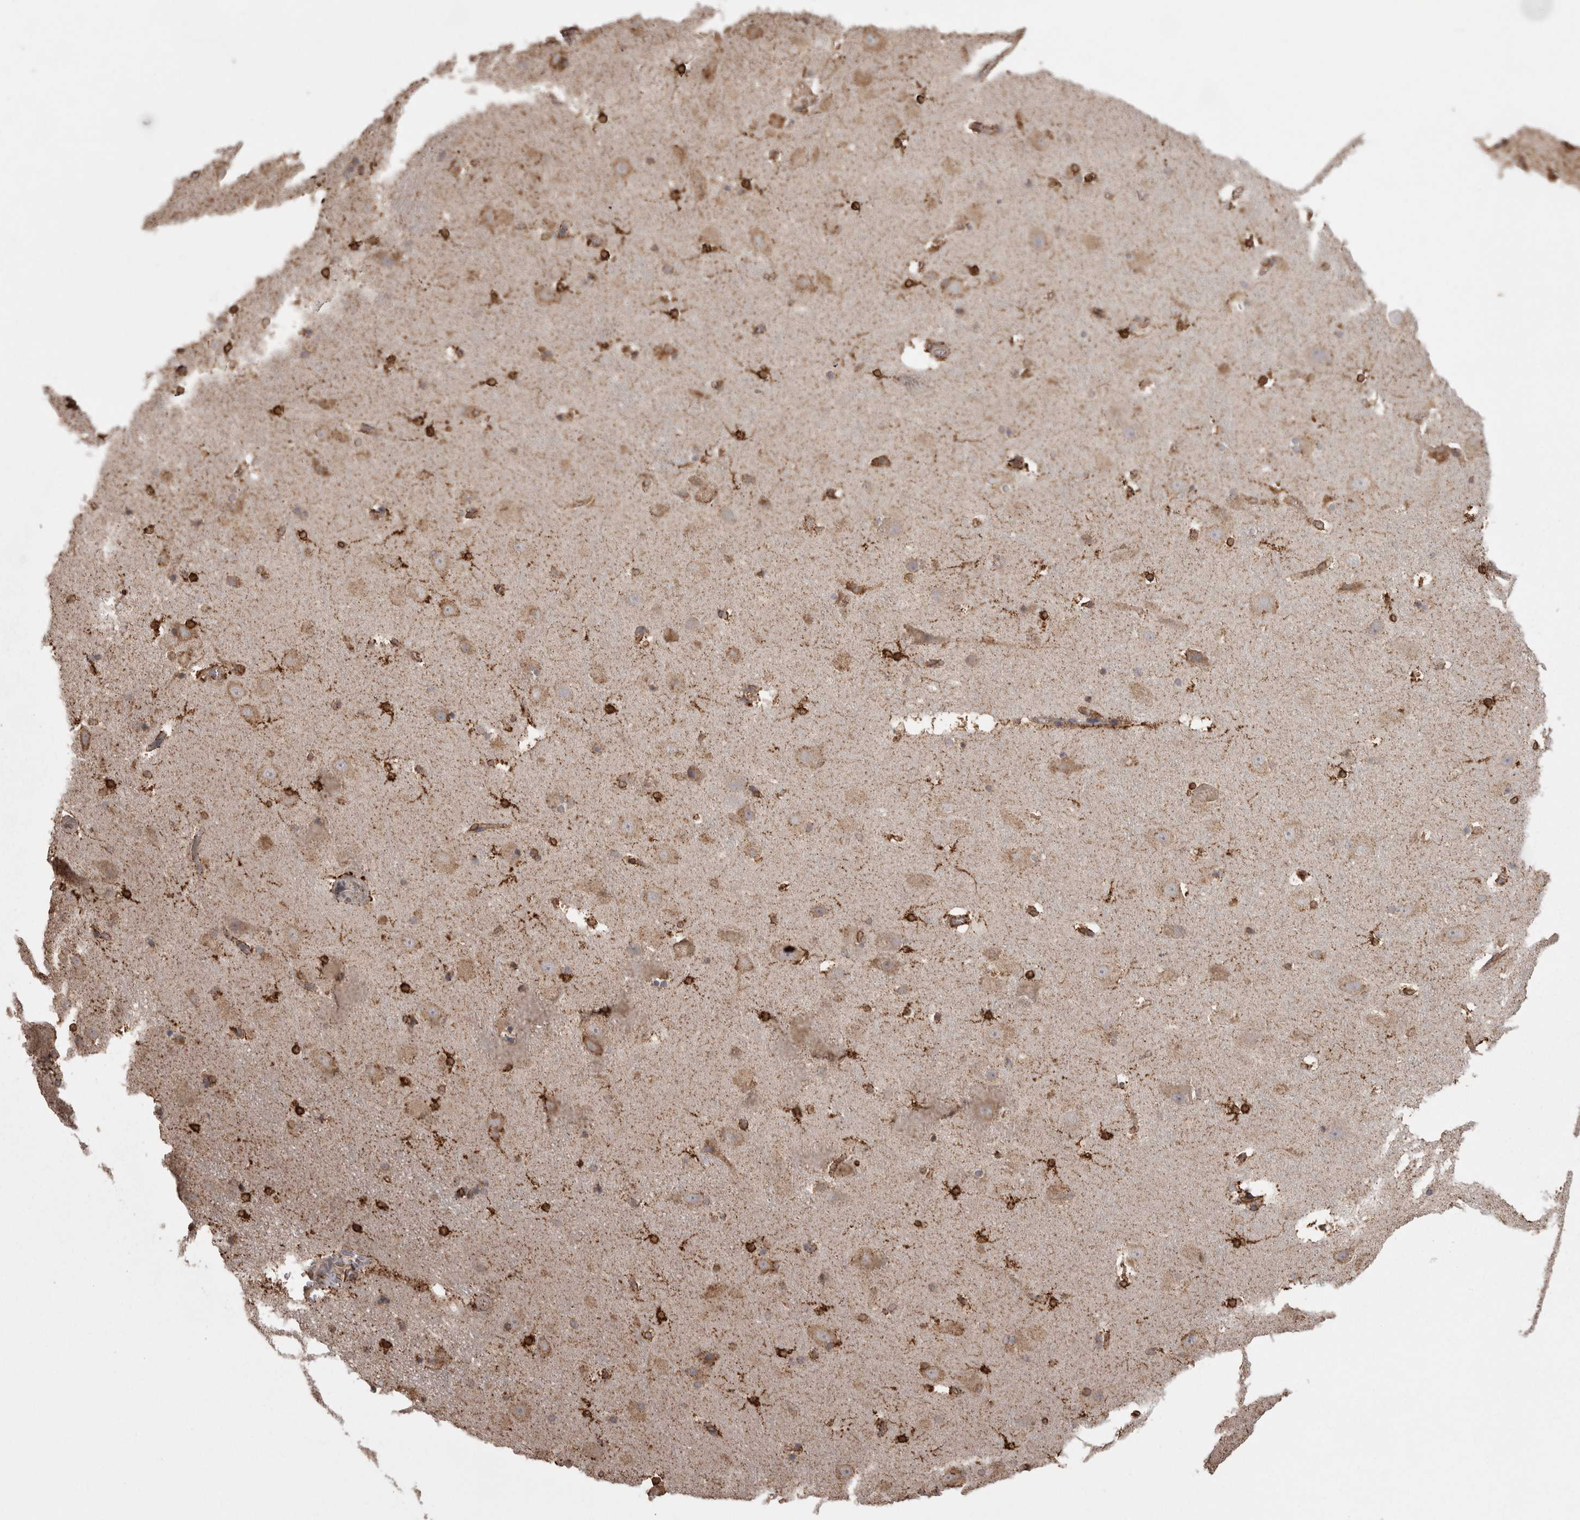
{"staining": {"intensity": "strong", "quantity": ">75%", "location": "cytoplasmic/membranous"}, "tissue": "hippocampus", "cell_type": "Glial cells", "image_type": "normal", "snomed": [{"axis": "morphology", "description": "Normal tissue, NOS"}, {"axis": "topography", "description": "Hippocampus"}], "caption": "A high-resolution histopathology image shows immunohistochemistry (IHC) staining of benign hippocampus, which exhibits strong cytoplasmic/membranous expression in approximately >75% of glial cells.", "gene": "PON2", "patient": {"sex": "male", "age": 45}}